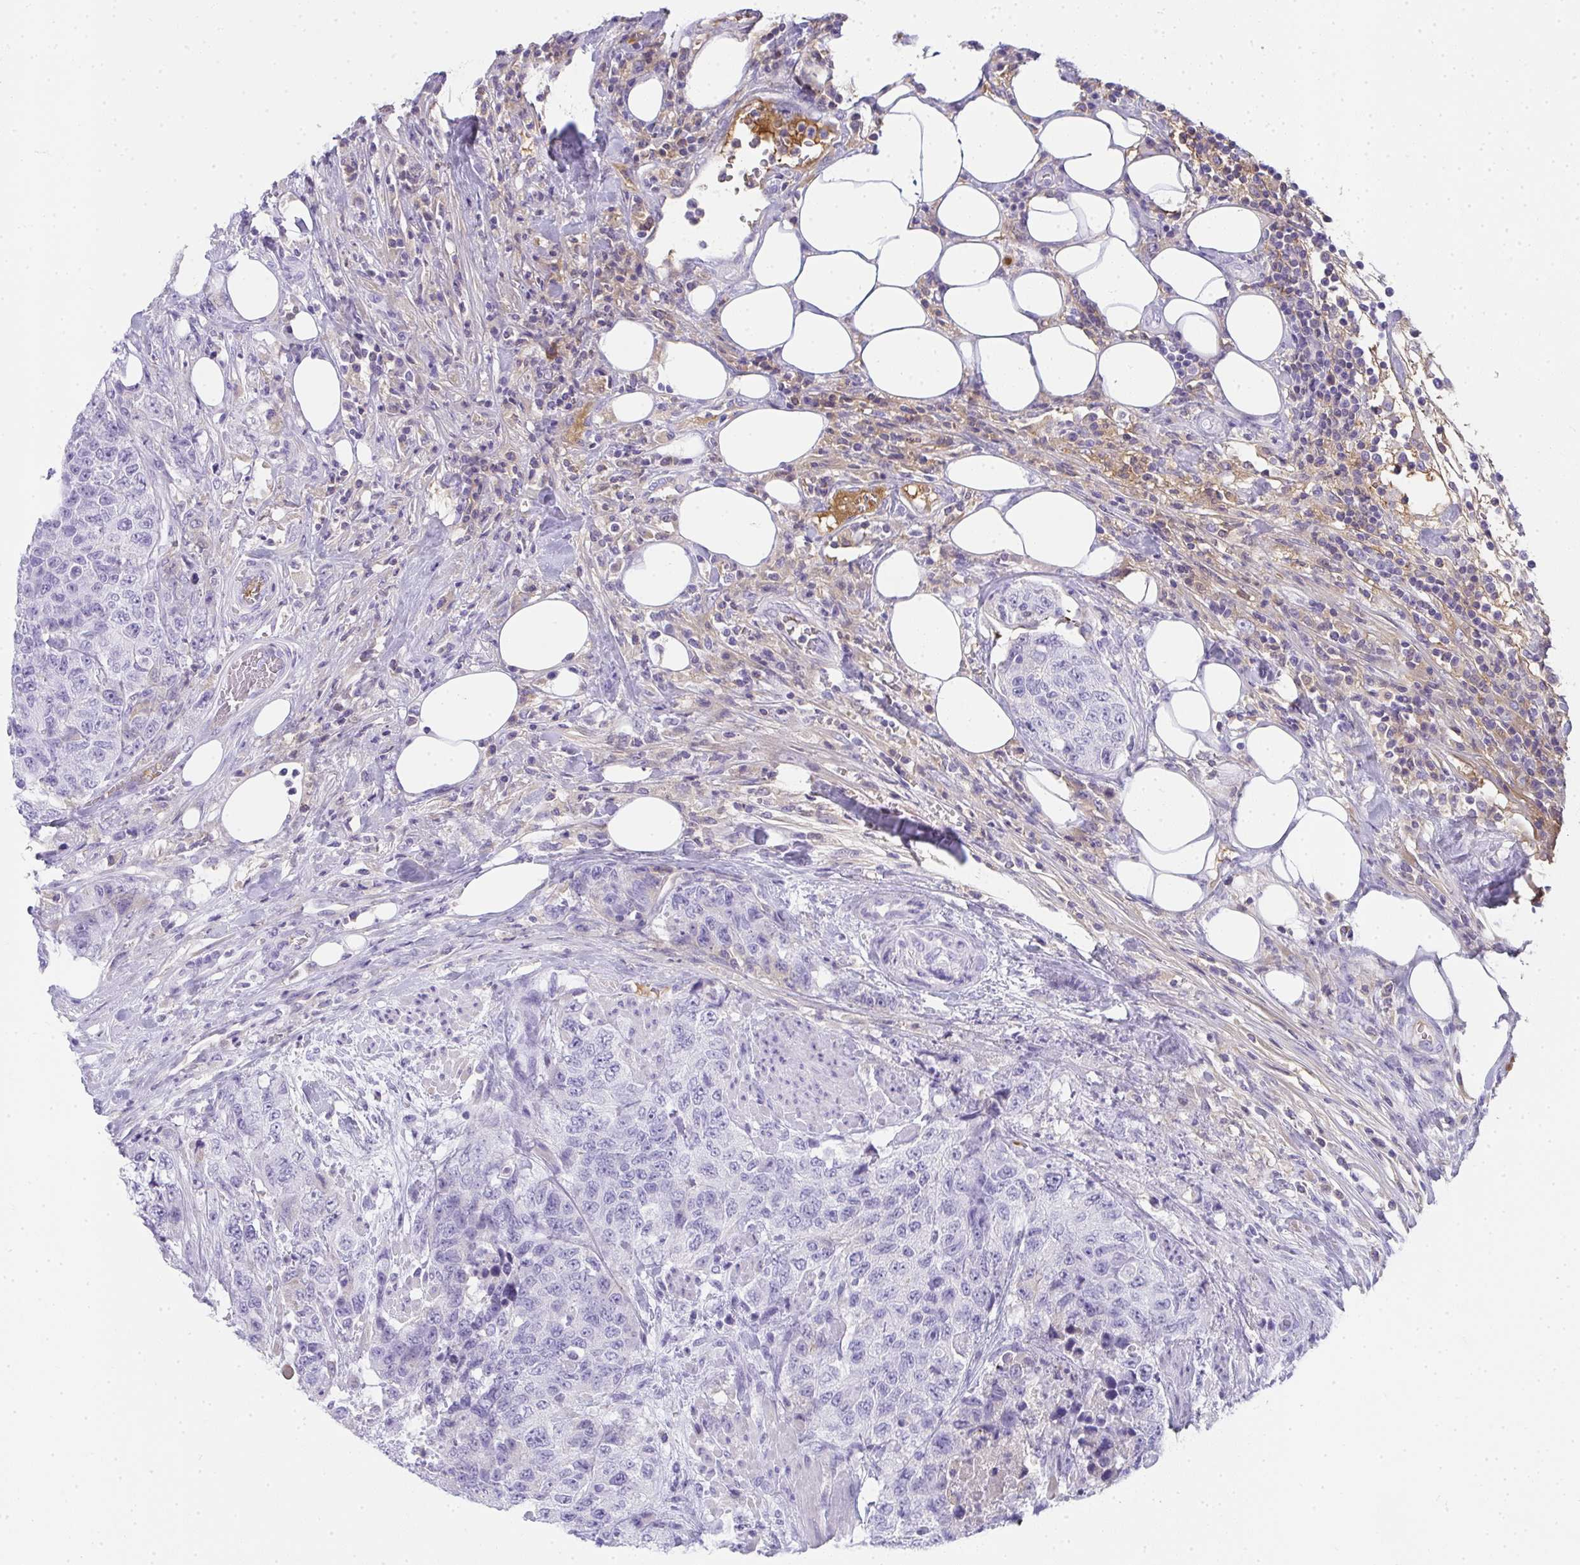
{"staining": {"intensity": "negative", "quantity": "none", "location": "none"}, "tissue": "urothelial cancer", "cell_type": "Tumor cells", "image_type": "cancer", "snomed": [{"axis": "morphology", "description": "Urothelial carcinoma, High grade"}, {"axis": "topography", "description": "Urinary bladder"}], "caption": "Urothelial cancer was stained to show a protein in brown. There is no significant staining in tumor cells. (Brightfield microscopy of DAB immunohistochemistry (IHC) at high magnification).", "gene": "ZSWIM3", "patient": {"sex": "female", "age": 78}}